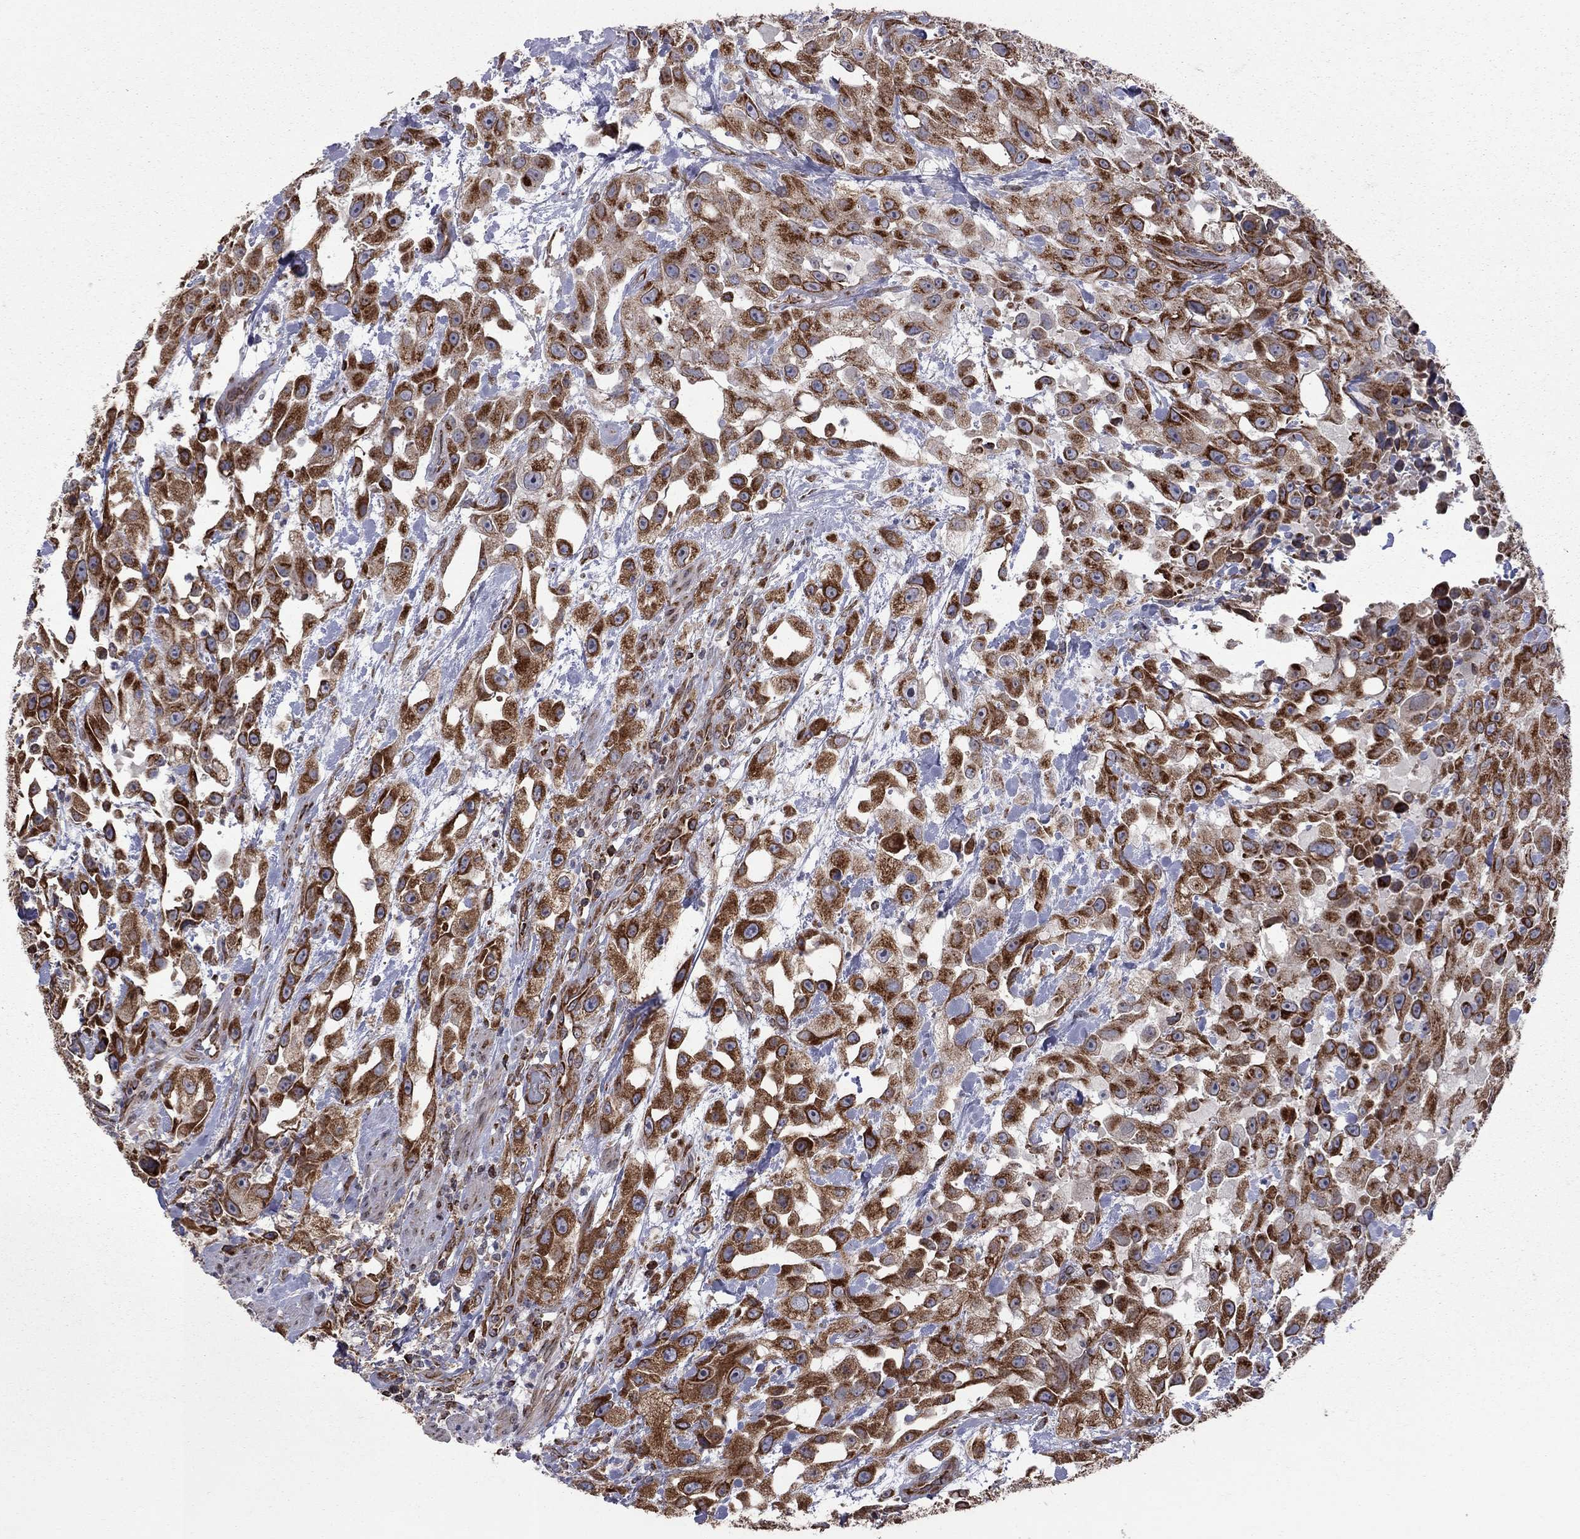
{"staining": {"intensity": "strong", "quantity": ">75%", "location": "cytoplasmic/membranous"}, "tissue": "urothelial cancer", "cell_type": "Tumor cells", "image_type": "cancer", "snomed": [{"axis": "morphology", "description": "Urothelial carcinoma, High grade"}, {"axis": "topography", "description": "Urinary bladder"}], "caption": "Protein staining of high-grade urothelial carcinoma tissue demonstrates strong cytoplasmic/membranous positivity in approximately >75% of tumor cells. The staining was performed using DAB (3,3'-diaminobenzidine) to visualize the protein expression in brown, while the nuclei were stained in blue with hematoxylin (Magnification: 20x).", "gene": "CLPTM1", "patient": {"sex": "male", "age": 79}}